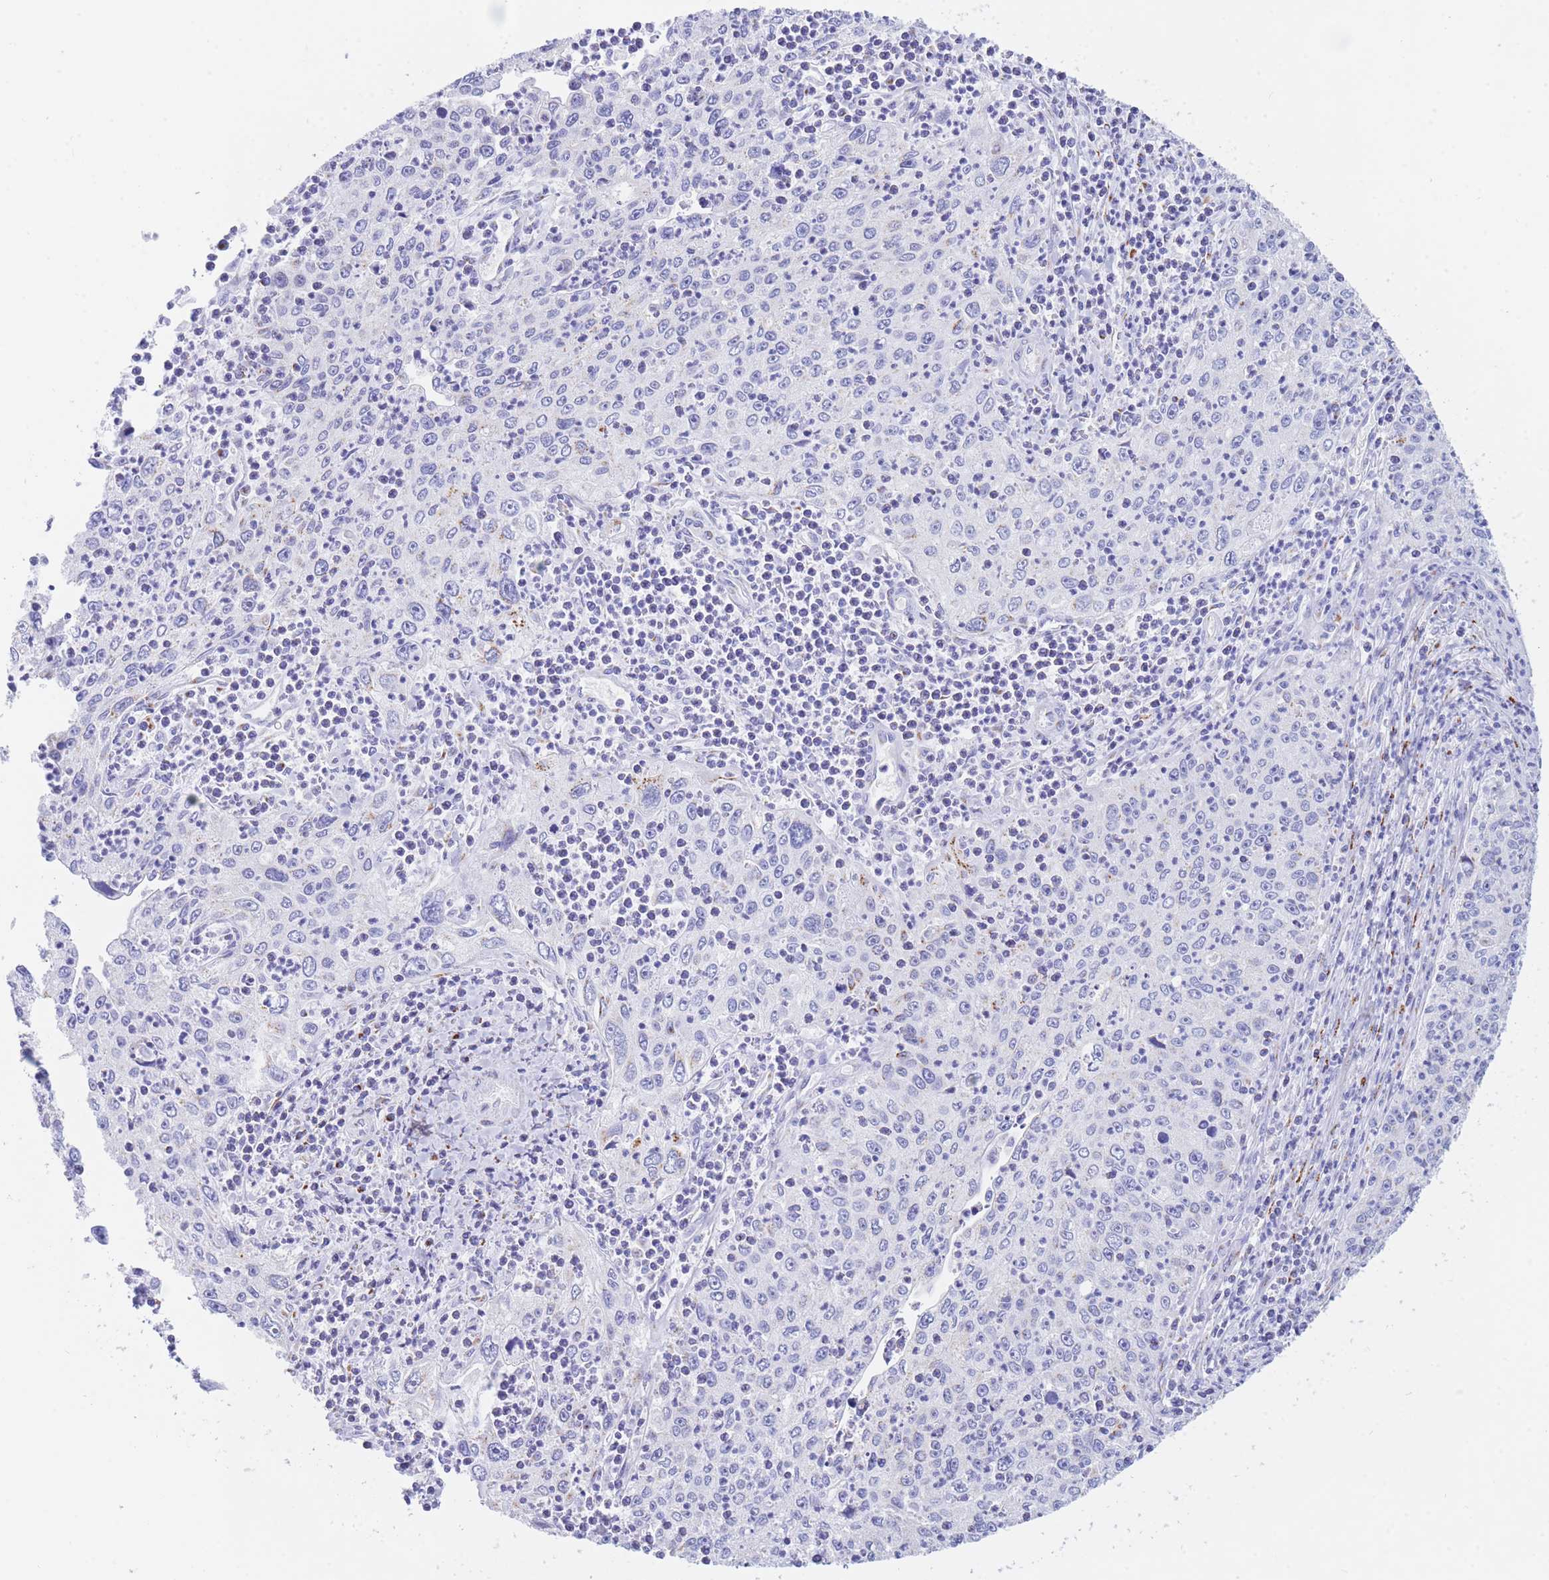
{"staining": {"intensity": "negative", "quantity": "none", "location": "none"}, "tissue": "cervical cancer", "cell_type": "Tumor cells", "image_type": "cancer", "snomed": [{"axis": "morphology", "description": "Squamous cell carcinoma, NOS"}, {"axis": "topography", "description": "Cervix"}], "caption": "Immunohistochemistry (IHC) of human cervical squamous cell carcinoma demonstrates no expression in tumor cells.", "gene": "FAM3C", "patient": {"sex": "female", "age": 30}}